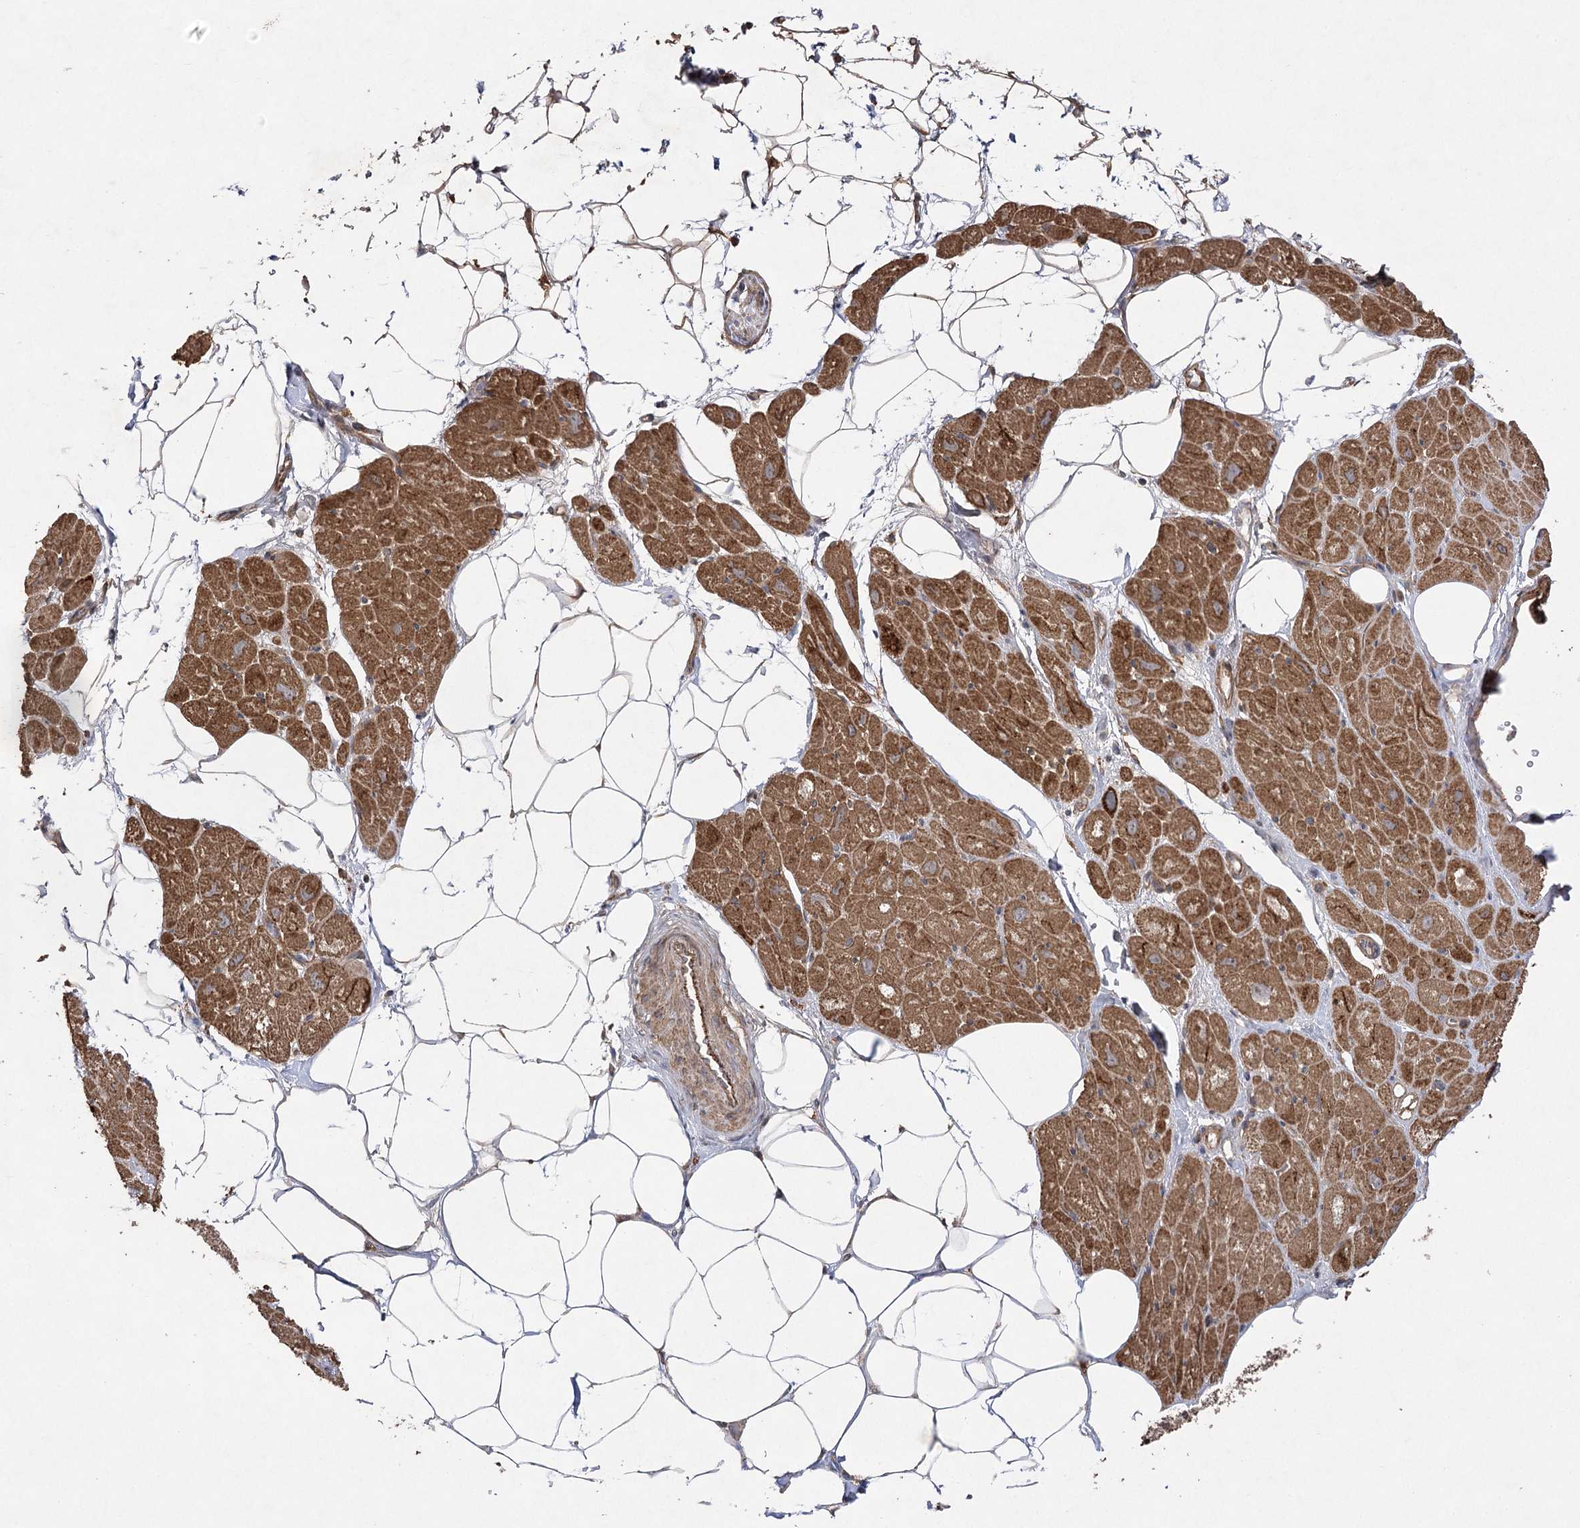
{"staining": {"intensity": "moderate", "quantity": ">75%", "location": "cytoplasmic/membranous"}, "tissue": "heart muscle", "cell_type": "Cardiomyocytes", "image_type": "normal", "snomed": [{"axis": "morphology", "description": "Normal tissue, NOS"}, {"axis": "topography", "description": "Heart"}], "caption": "Human heart muscle stained with a brown dye displays moderate cytoplasmic/membranous positive positivity in about >75% of cardiomyocytes.", "gene": "OBSL1", "patient": {"sex": "male", "age": 50}}